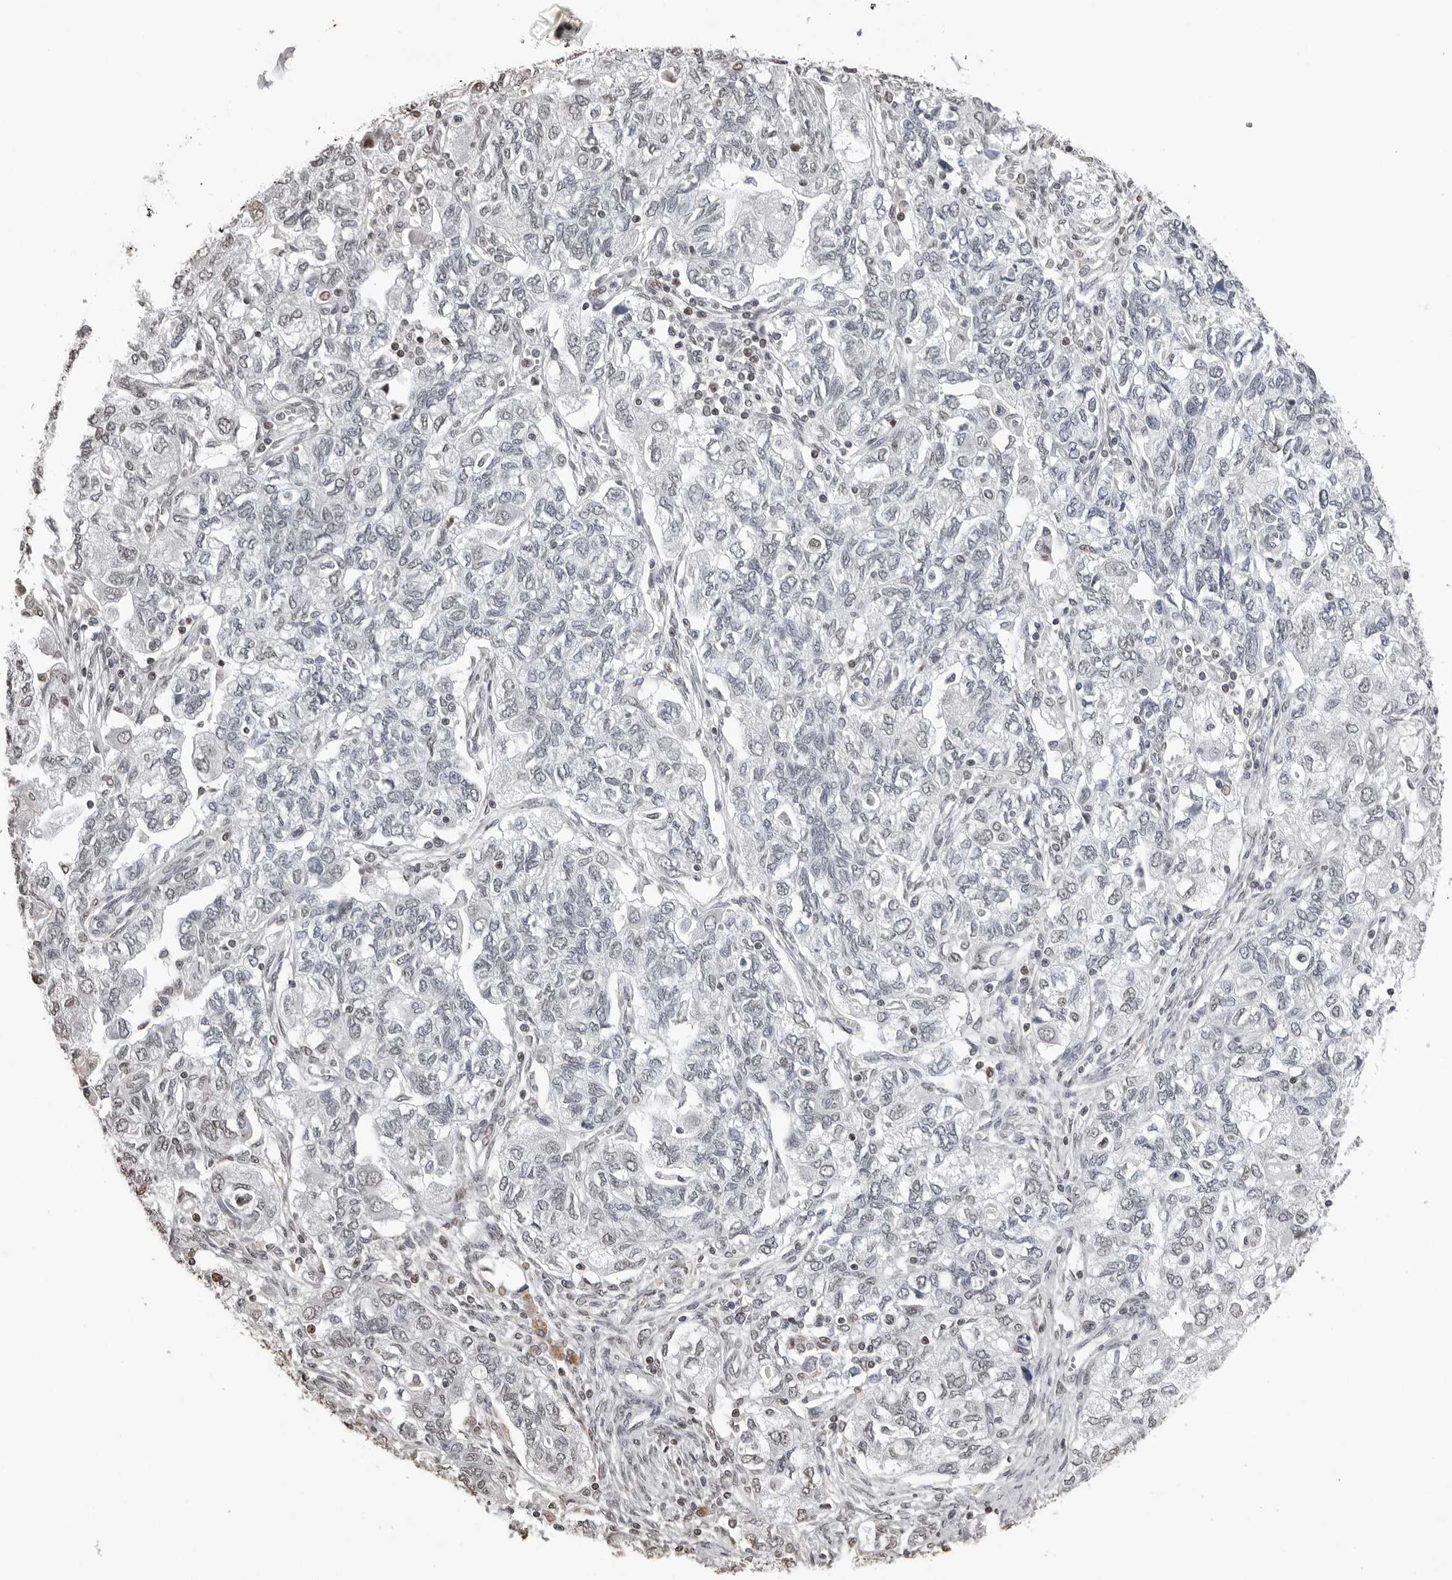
{"staining": {"intensity": "weak", "quantity": "<25%", "location": "nuclear"}, "tissue": "ovarian cancer", "cell_type": "Tumor cells", "image_type": "cancer", "snomed": [{"axis": "morphology", "description": "Carcinoma, NOS"}, {"axis": "morphology", "description": "Cystadenocarcinoma, serous, NOS"}, {"axis": "topography", "description": "Ovary"}], "caption": "Micrograph shows no protein expression in tumor cells of carcinoma (ovarian) tissue.", "gene": "ORC1", "patient": {"sex": "female", "age": 69}}